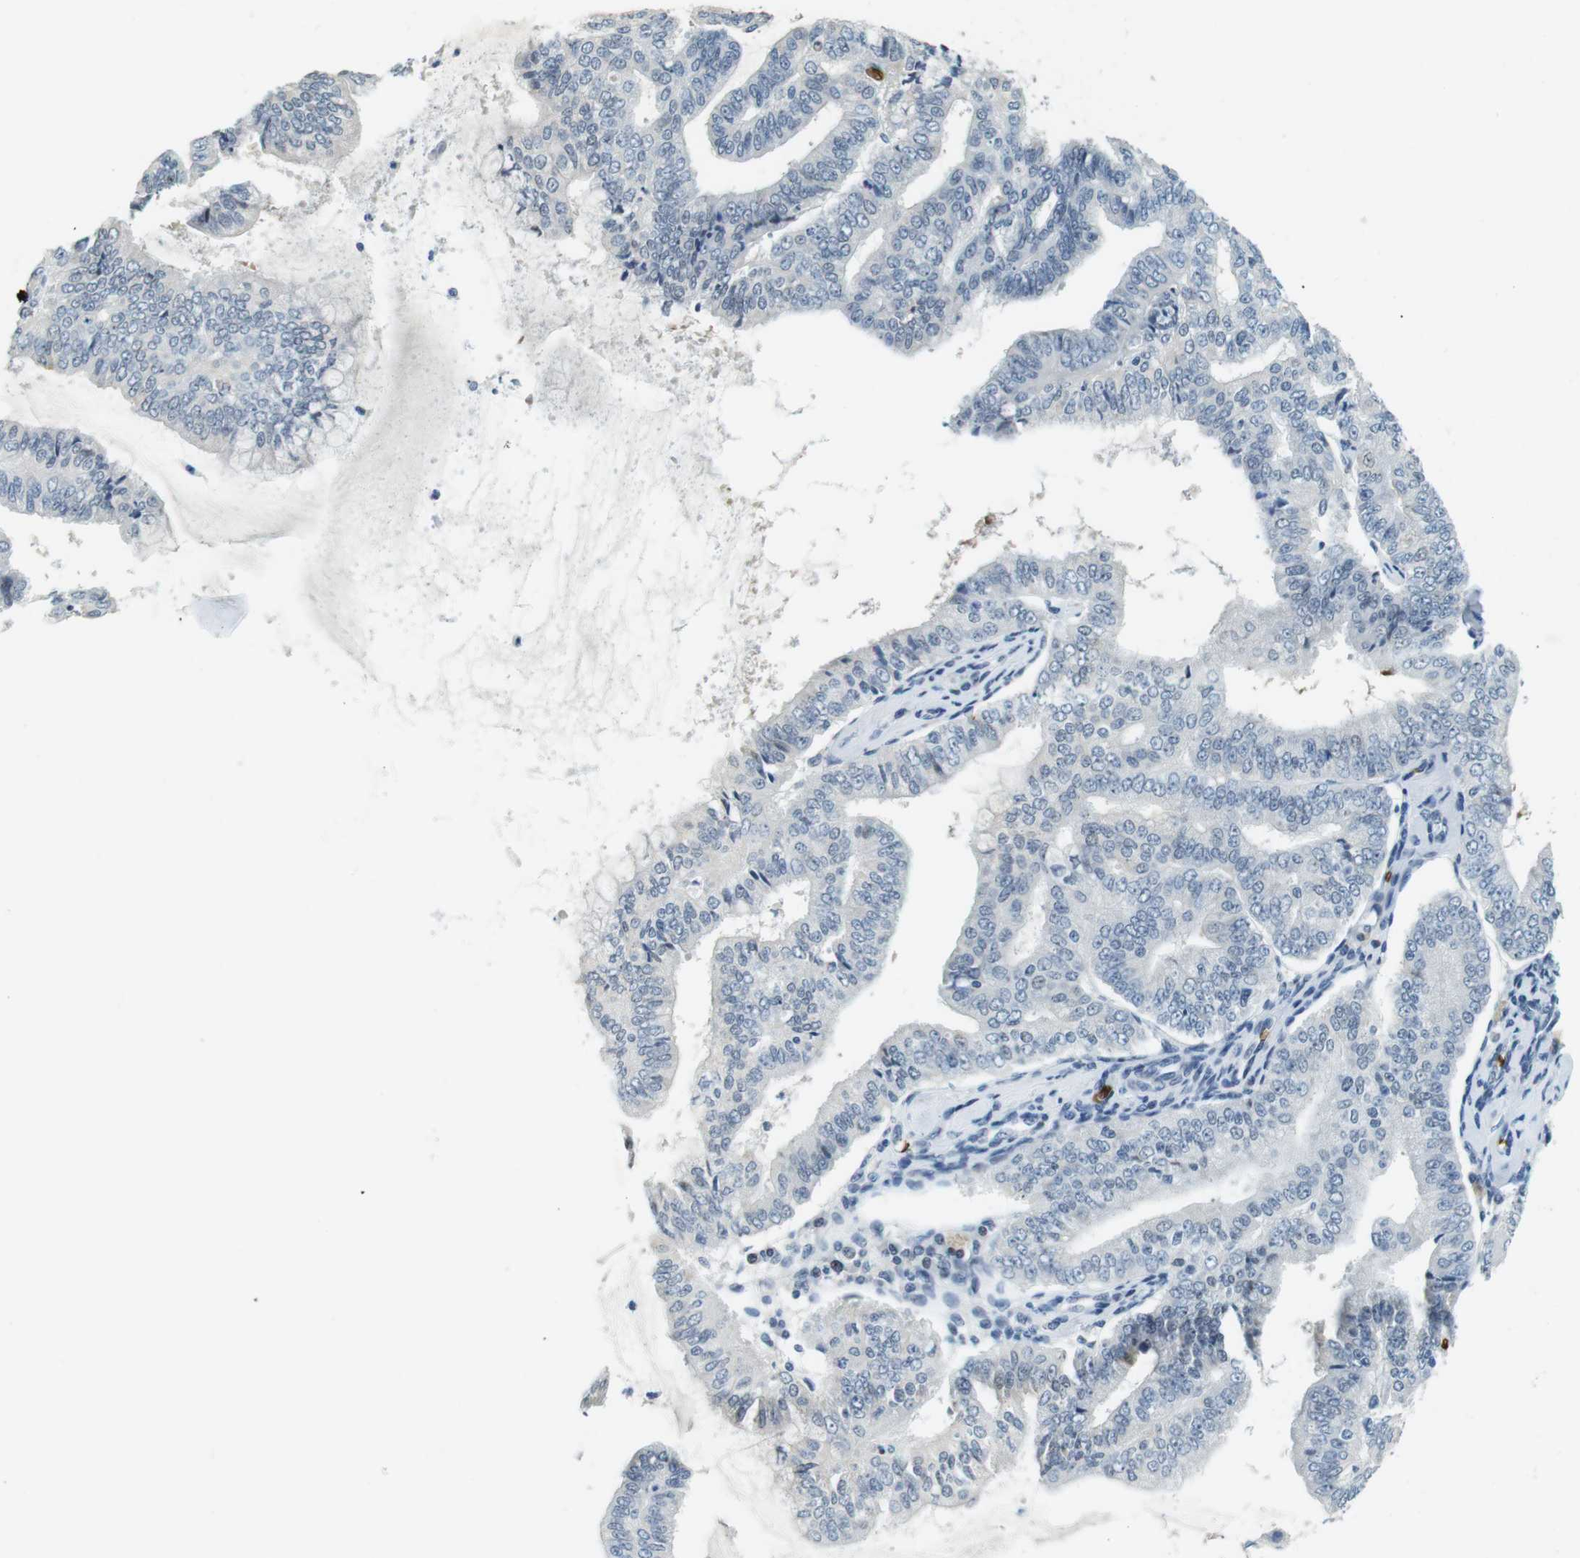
{"staining": {"intensity": "negative", "quantity": "none", "location": "none"}, "tissue": "endometrial cancer", "cell_type": "Tumor cells", "image_type": "cancer", "snomed": [{"axis": "morphology", "description": "Adenocarcinoma, NOS"}, {"axis": "topography", "description": "Endometrium"}], "caption": "Endometrial adenocarcinoma stained for a protein using IHC exhibits no positivity tumor cells.", "gene": "SLC4A1", "patient": {"sex": "female", "age": 63}}